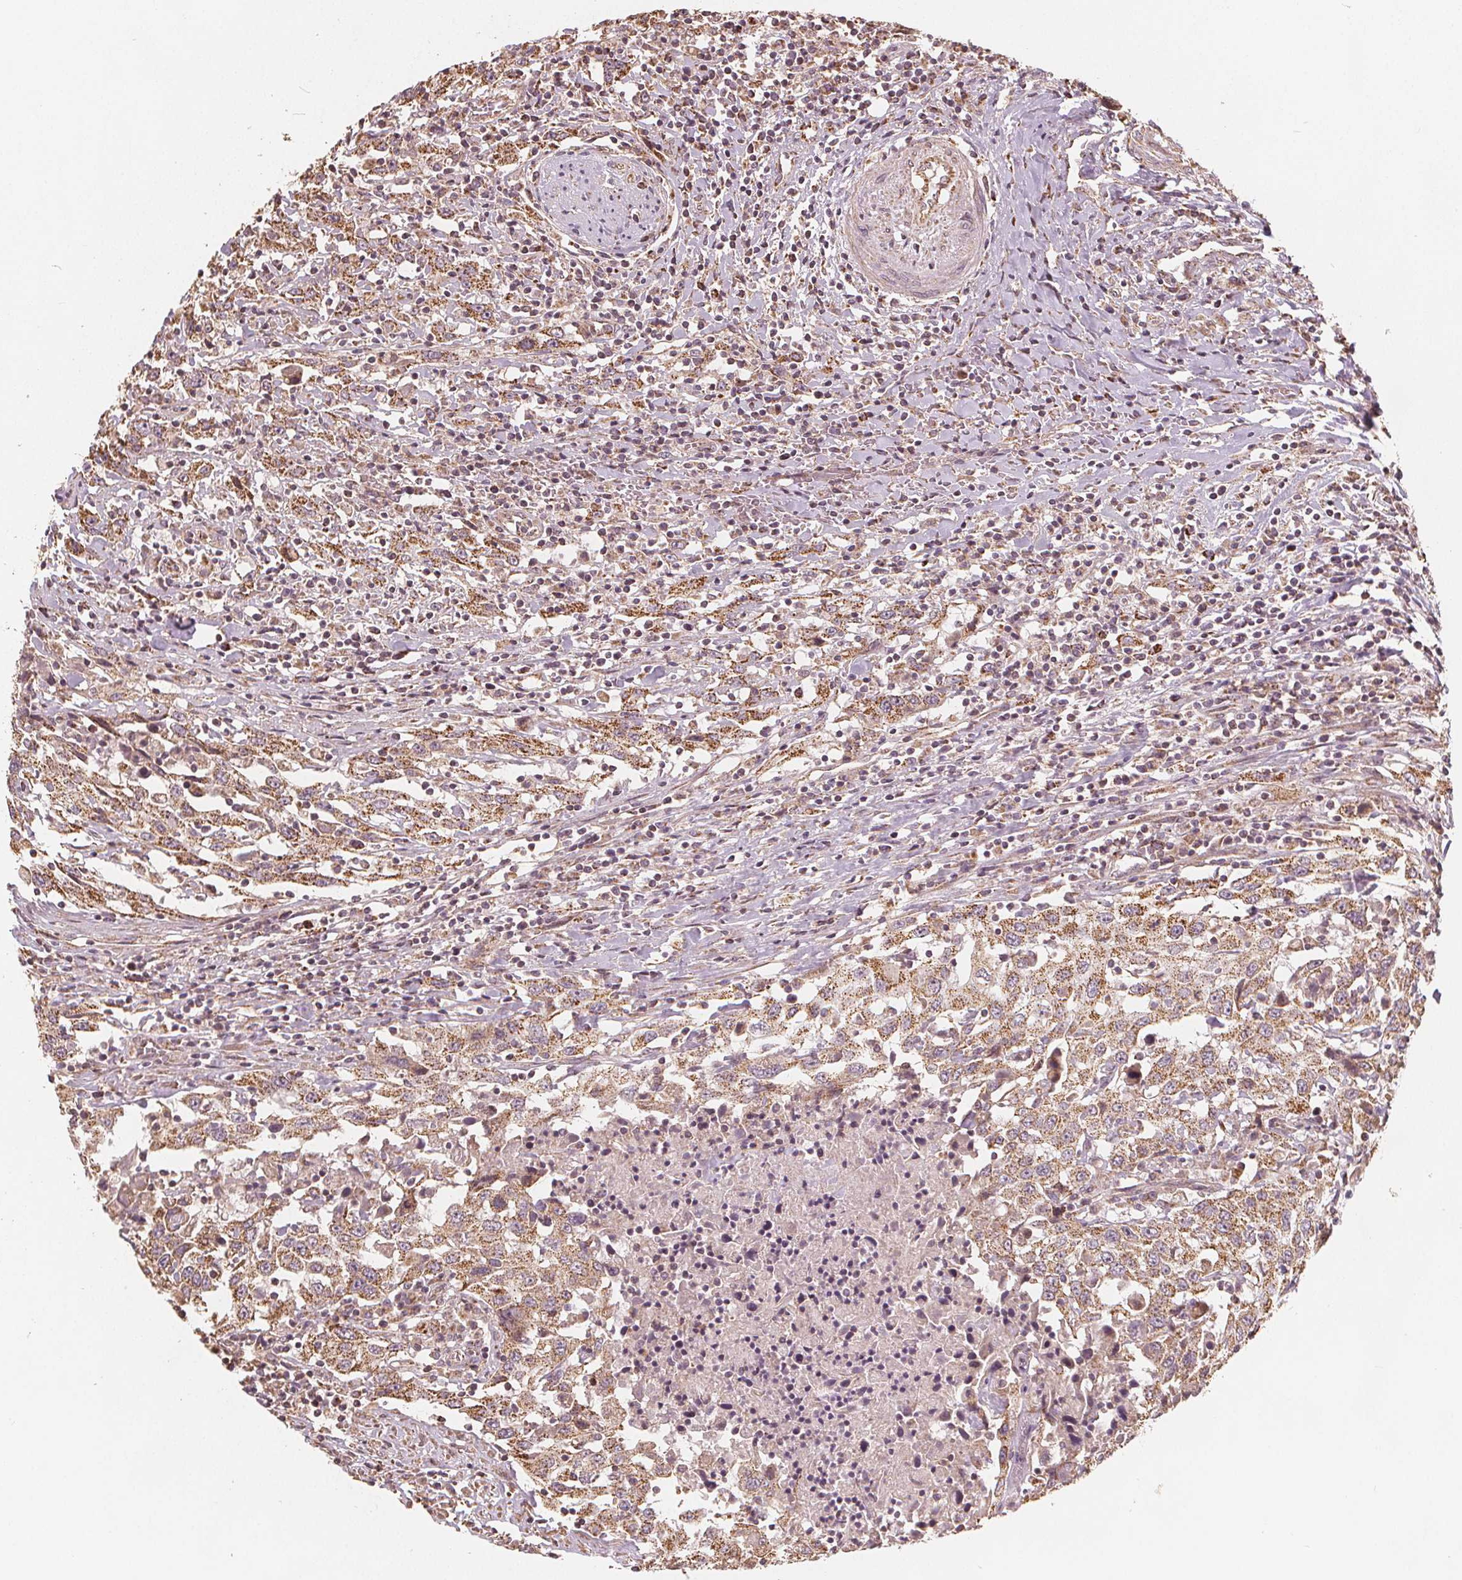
{"staining": {"intensity": "moderate", "quantity": ">75%", "location": "cytoplasmic/membranous"}, "tissue": "urothelial cancer", "cell_type": "Tumor cells", "image_type": "cancer", "snomed": [{"axis": "morphology", "description": "Urothelial carcinoma, High grade"}, {"axis": "topography", "description": "Urinary bladder"}], "caption": "Immunohistochemical staining of urothelial cancer reveals medium levels of moderate cytoplasmic/membranous protein staining in approximately >75% of tumor cells. (DAB IHC, brown staining for protein, blue staining for nuclei).", "gene": "PEX26", "patient": {"sex": "male", "age": 61}}